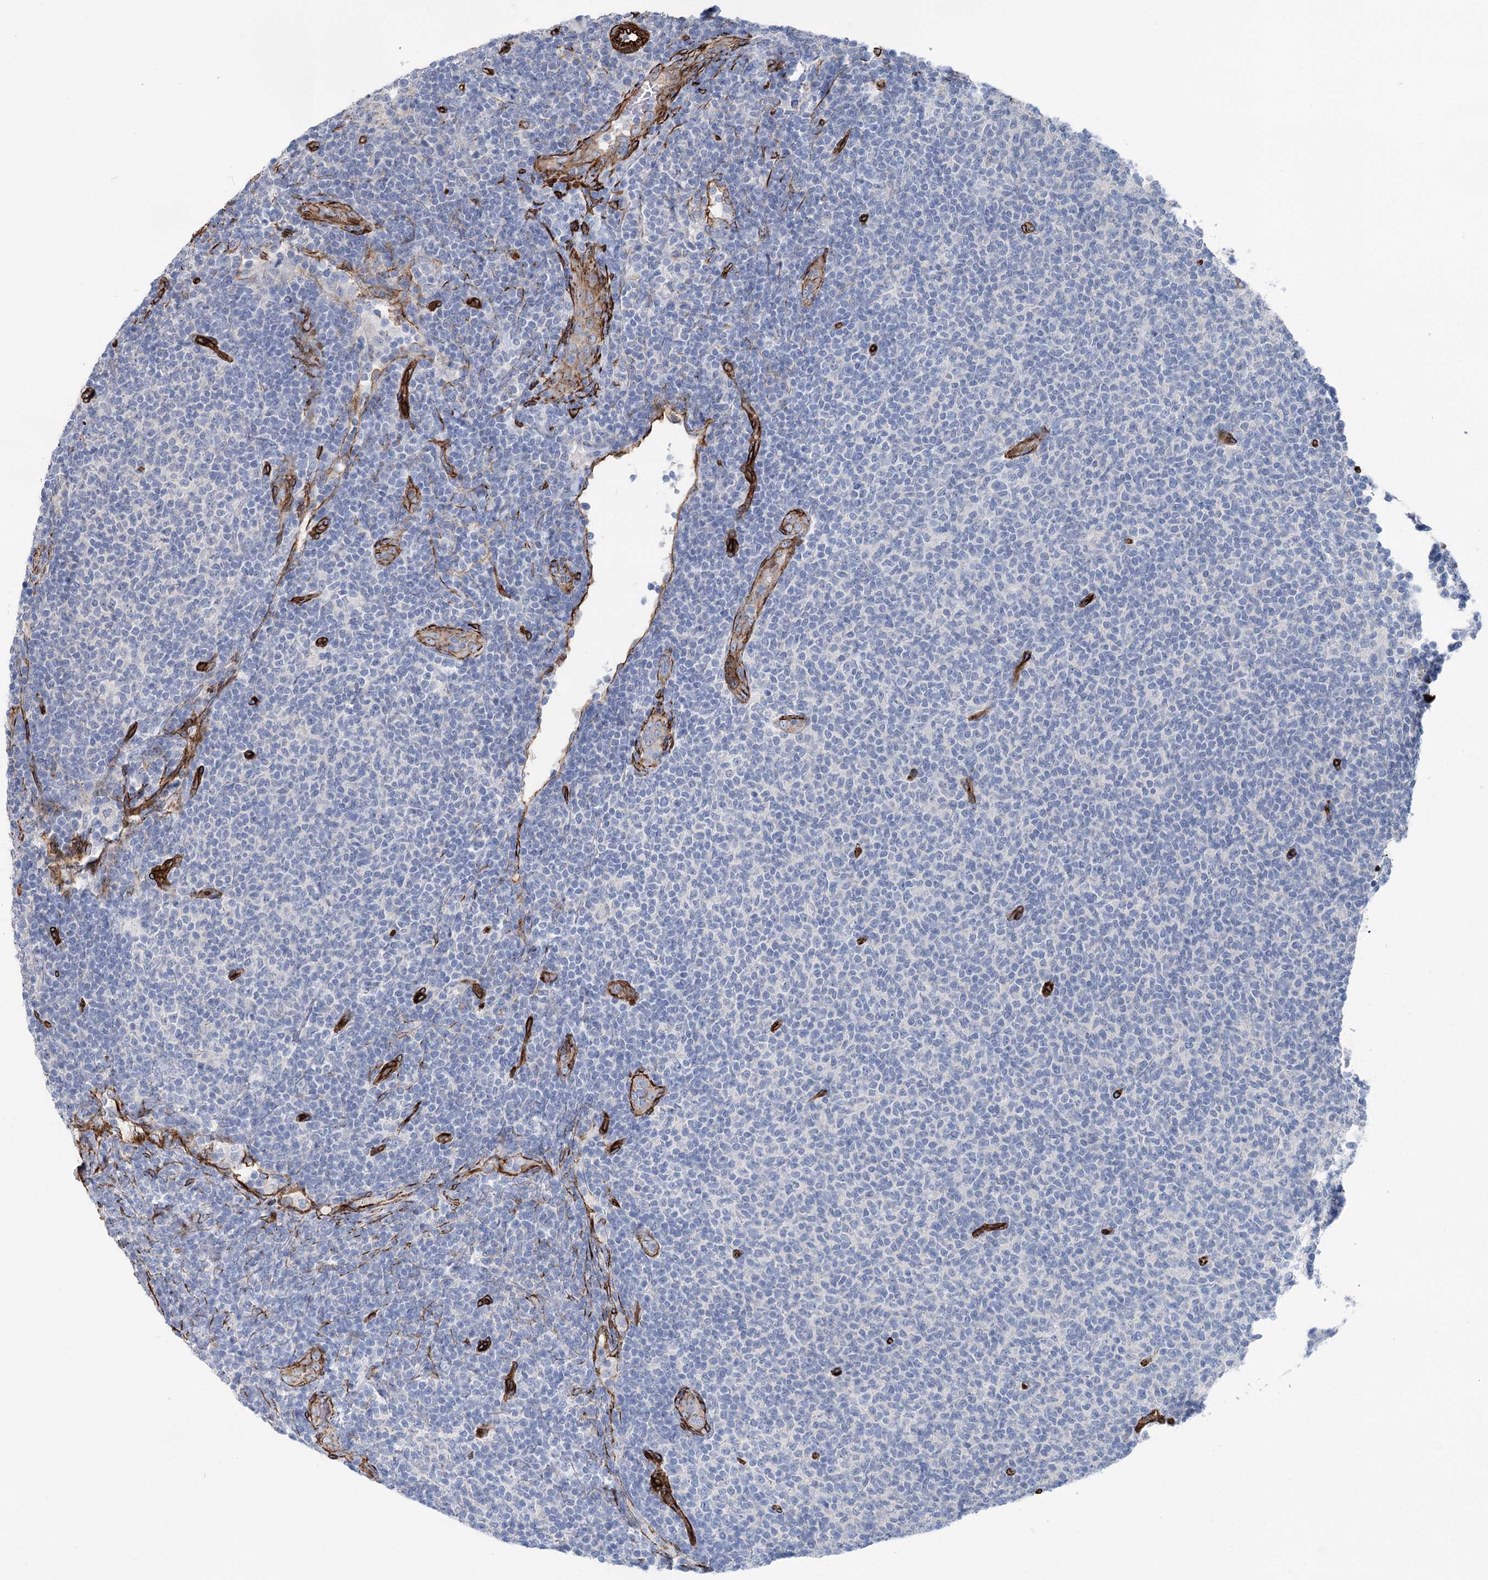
{"staining": {"intensity": "negative", "quantity": "none", "location": "none"}, "tissue": "lymphoma", "cell_type": "Tumor cells", "image_type": "cancer", "snomed": [{"axis": "morphology", "description": "Malignant lymphoma, non-Hodgkin's type, Low grade"}, {"axis": "topography", "description": "Lymph node"}], "caption": "Tumor cells are negative for protein expression in human malignant lymphoma, non-Hodgkin's type (low-grade).", "gene": "IQSEC1", "patient": {"sex": "male", "age": 66}}